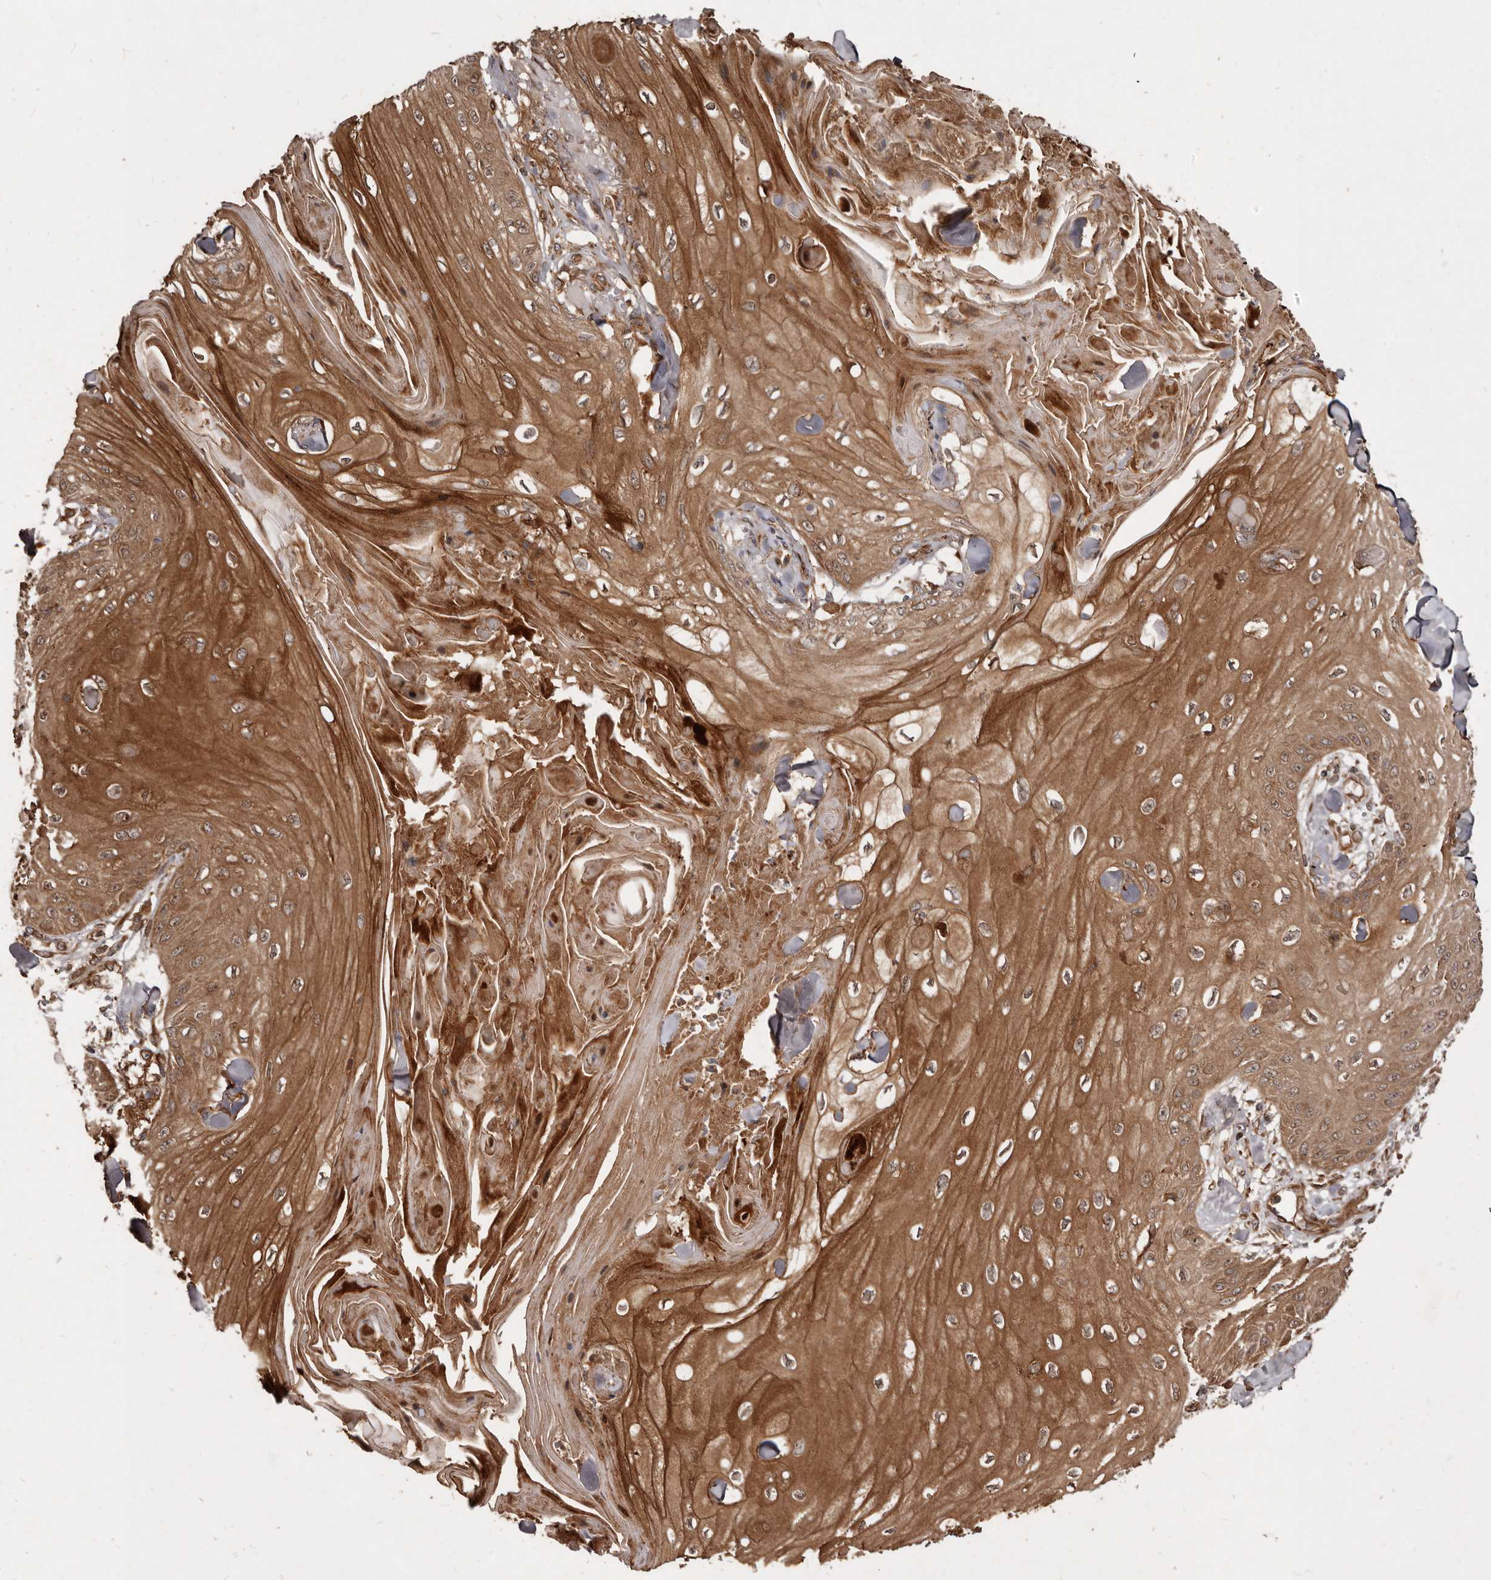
{"staining": {"intensity": "moderate", "quantity": ">75%", "location": "cytoplasmic/membranous"}, "tissue": "skin cancer", "cell_type": "Tumor cells", "image_type": "cancer", "snomed": [{"axis": "morphology", "description": "Squamous cell carcinoma, NOS"}, {"axis": "topography", "description": "Skin"}], "caption": "A histopathology image of squamous cell carcinoma (skin) stained for a protein demonstrates moderate cytoplasmic/membranous brown staining in tumor cells.", "gene": "STK36", "patient": {"sex": "male", "age": 74}}